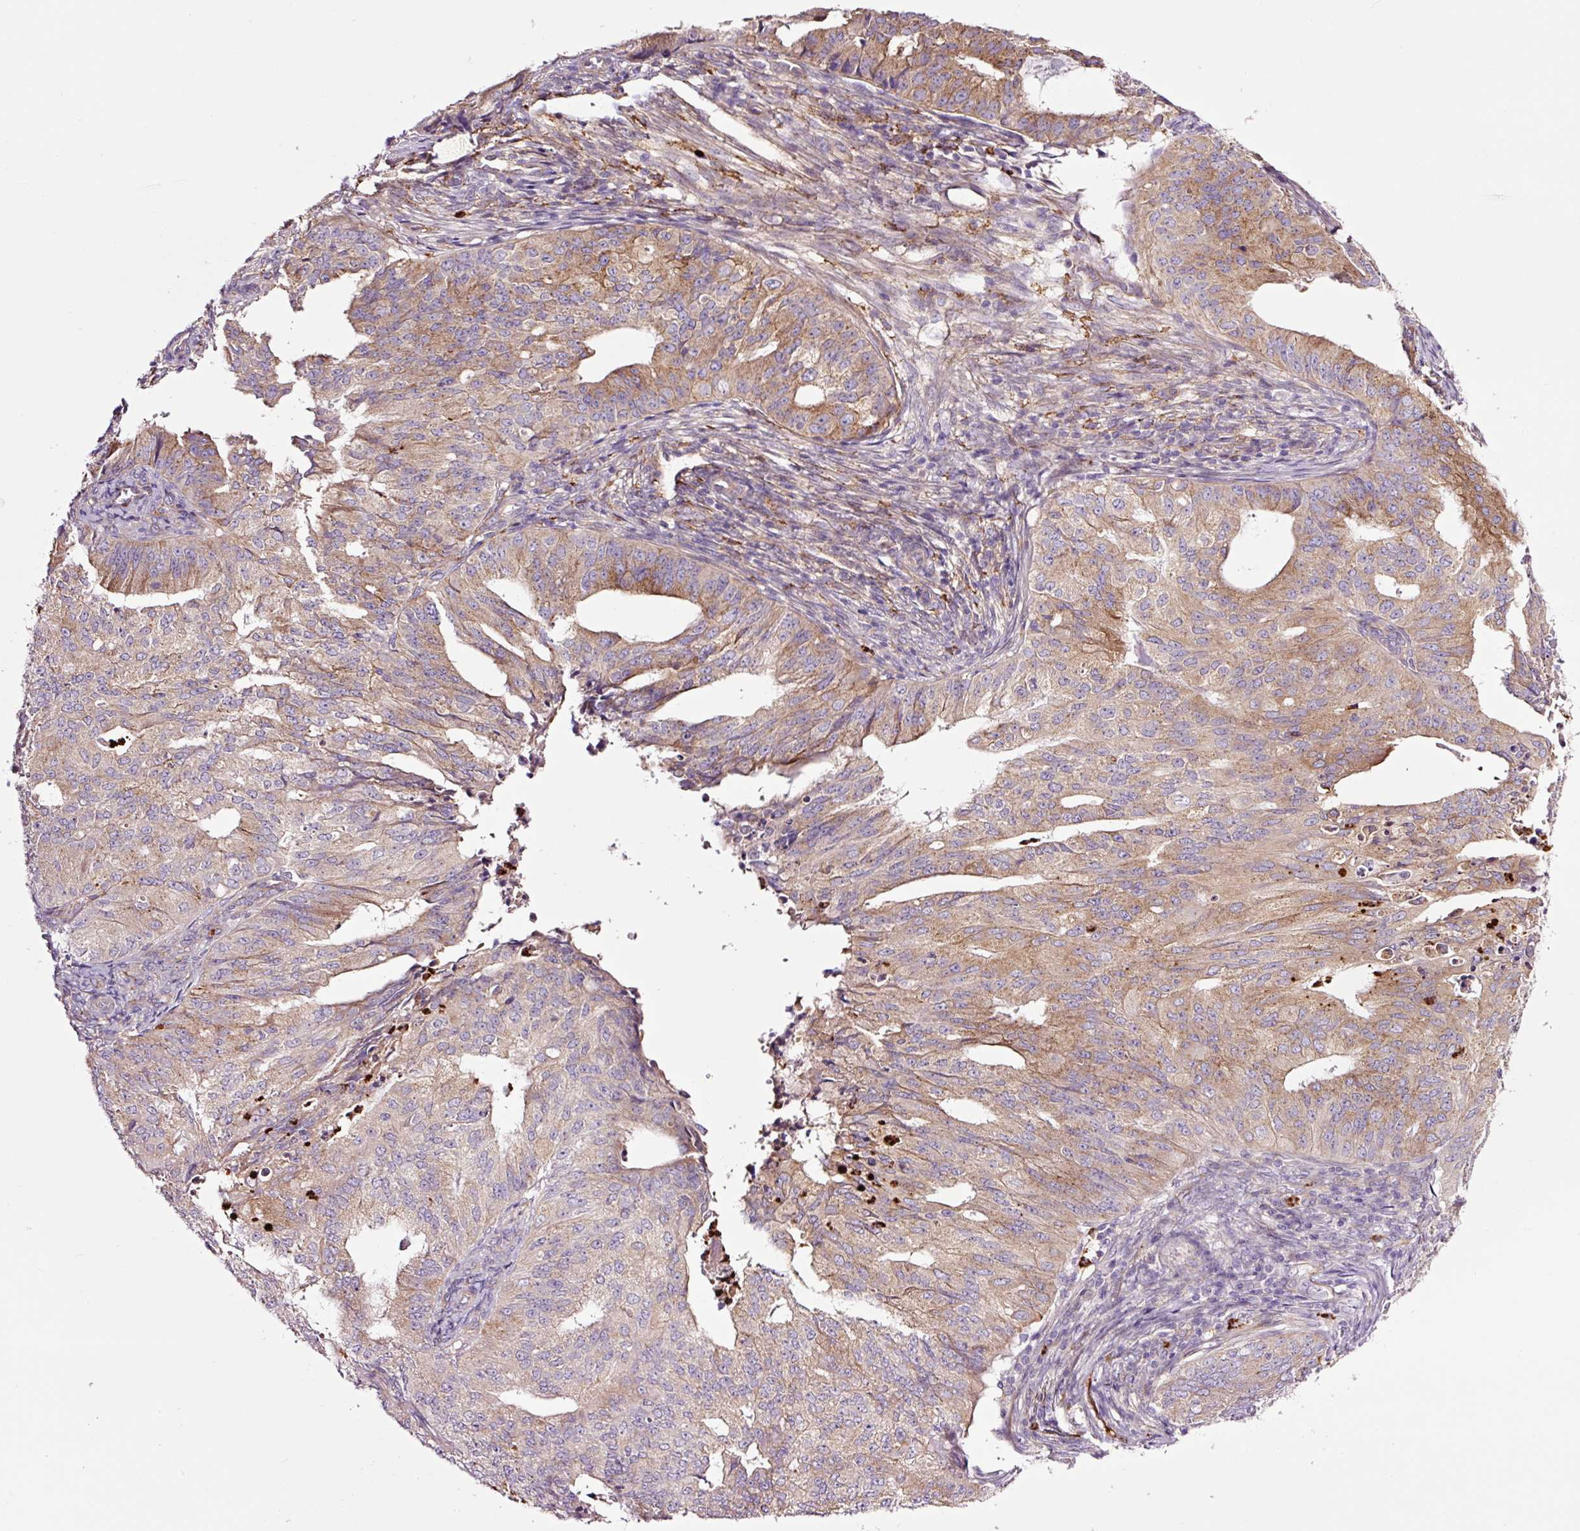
{"staining": {"intensity": "moderate", "quantity": ">75%", "location": "cytoplasmic/membranous"}, "tissue": "endometrial cancer", "cell_type": "Tumor cells", "image_type": "cancer", "snomed": [{"axis": "morphology", "description": "Adenocarcinoma, NOS"}, {"axis": "topography", "description": "Endometrium"}], "caption": "About >75% of tumor cells in human endometrial cancer reveal moderate cytoplasmic/membranous protein staining as visualized by brown immunohistochemical staining.", "gene": "SH2D6", "patient": {"sex": "female", "age": 50}}